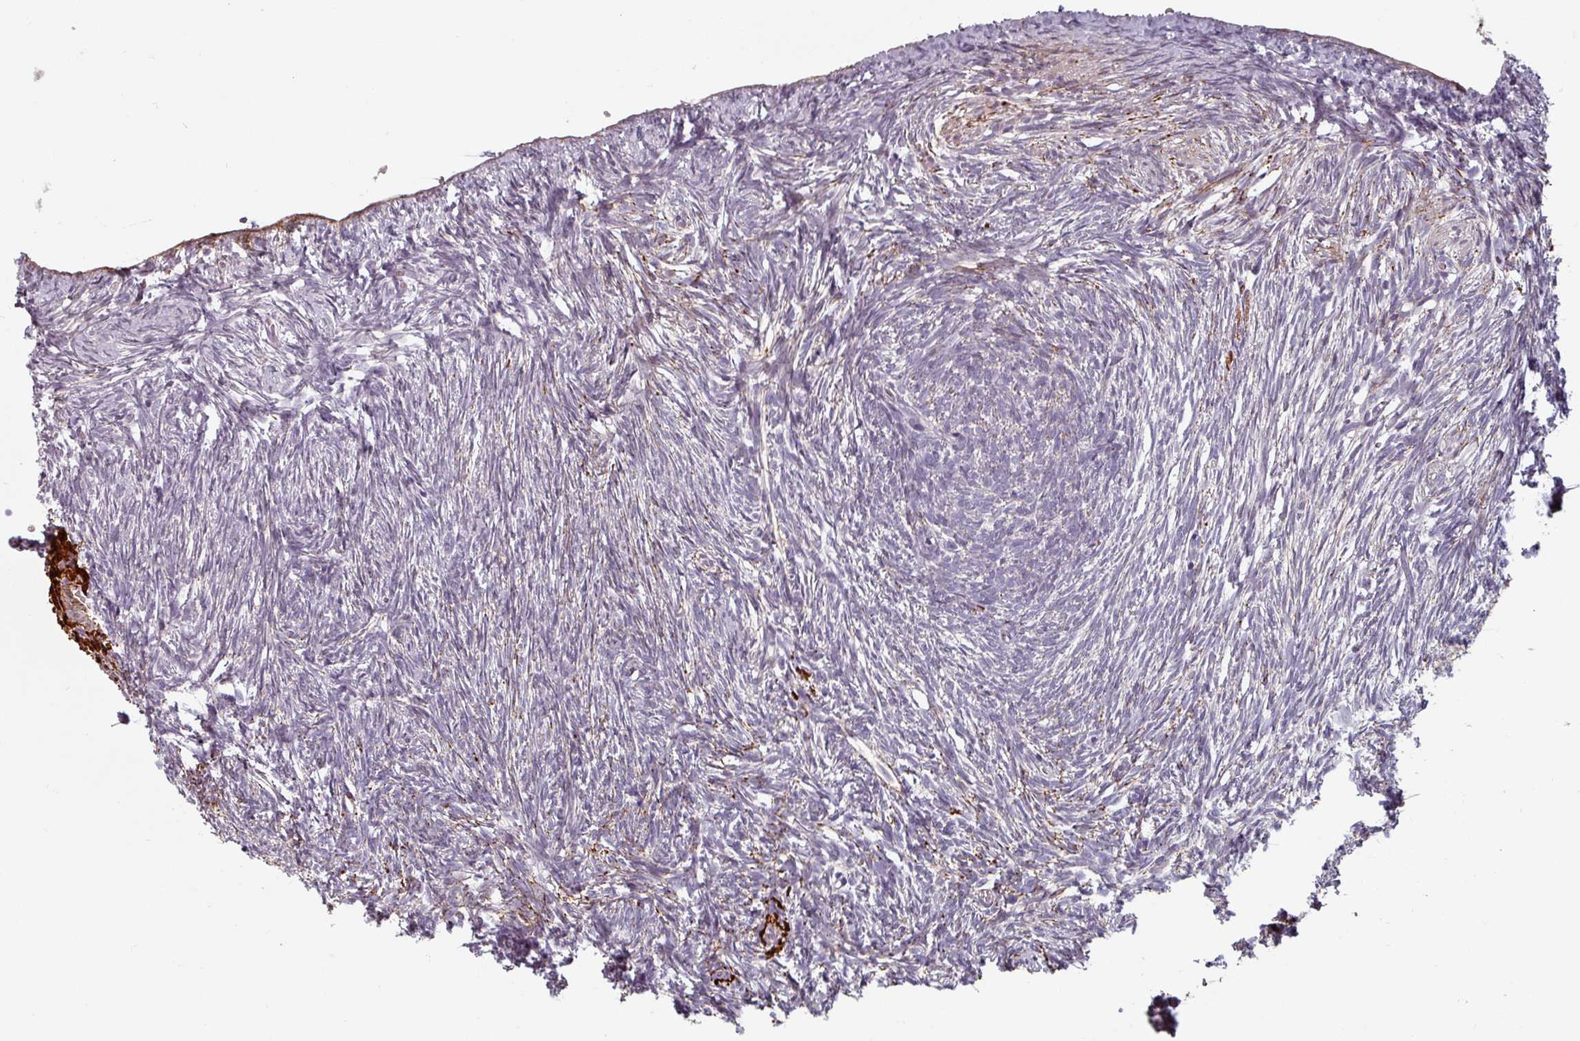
{"staining": {"intensity": "negative", "quantity": "none", "location": "none"}, "tissue": "ovary", "cell_type": "Ovarian stroma cells", "image_type": "normal", "snomed": [{"axis": "morphology", "description": "Normal tissue, NOS"}, {"axis": "topography", "description": "Ovary"}], "caption": "IHC of benign ovary displays no staining in ovarian stroma cells. (DAB immunohistochemistry (IHC) visualized using brightfield microscopy, high magnification).", "gene": "CYB5RL", "patient": {"sex": "female", "age": 51}}